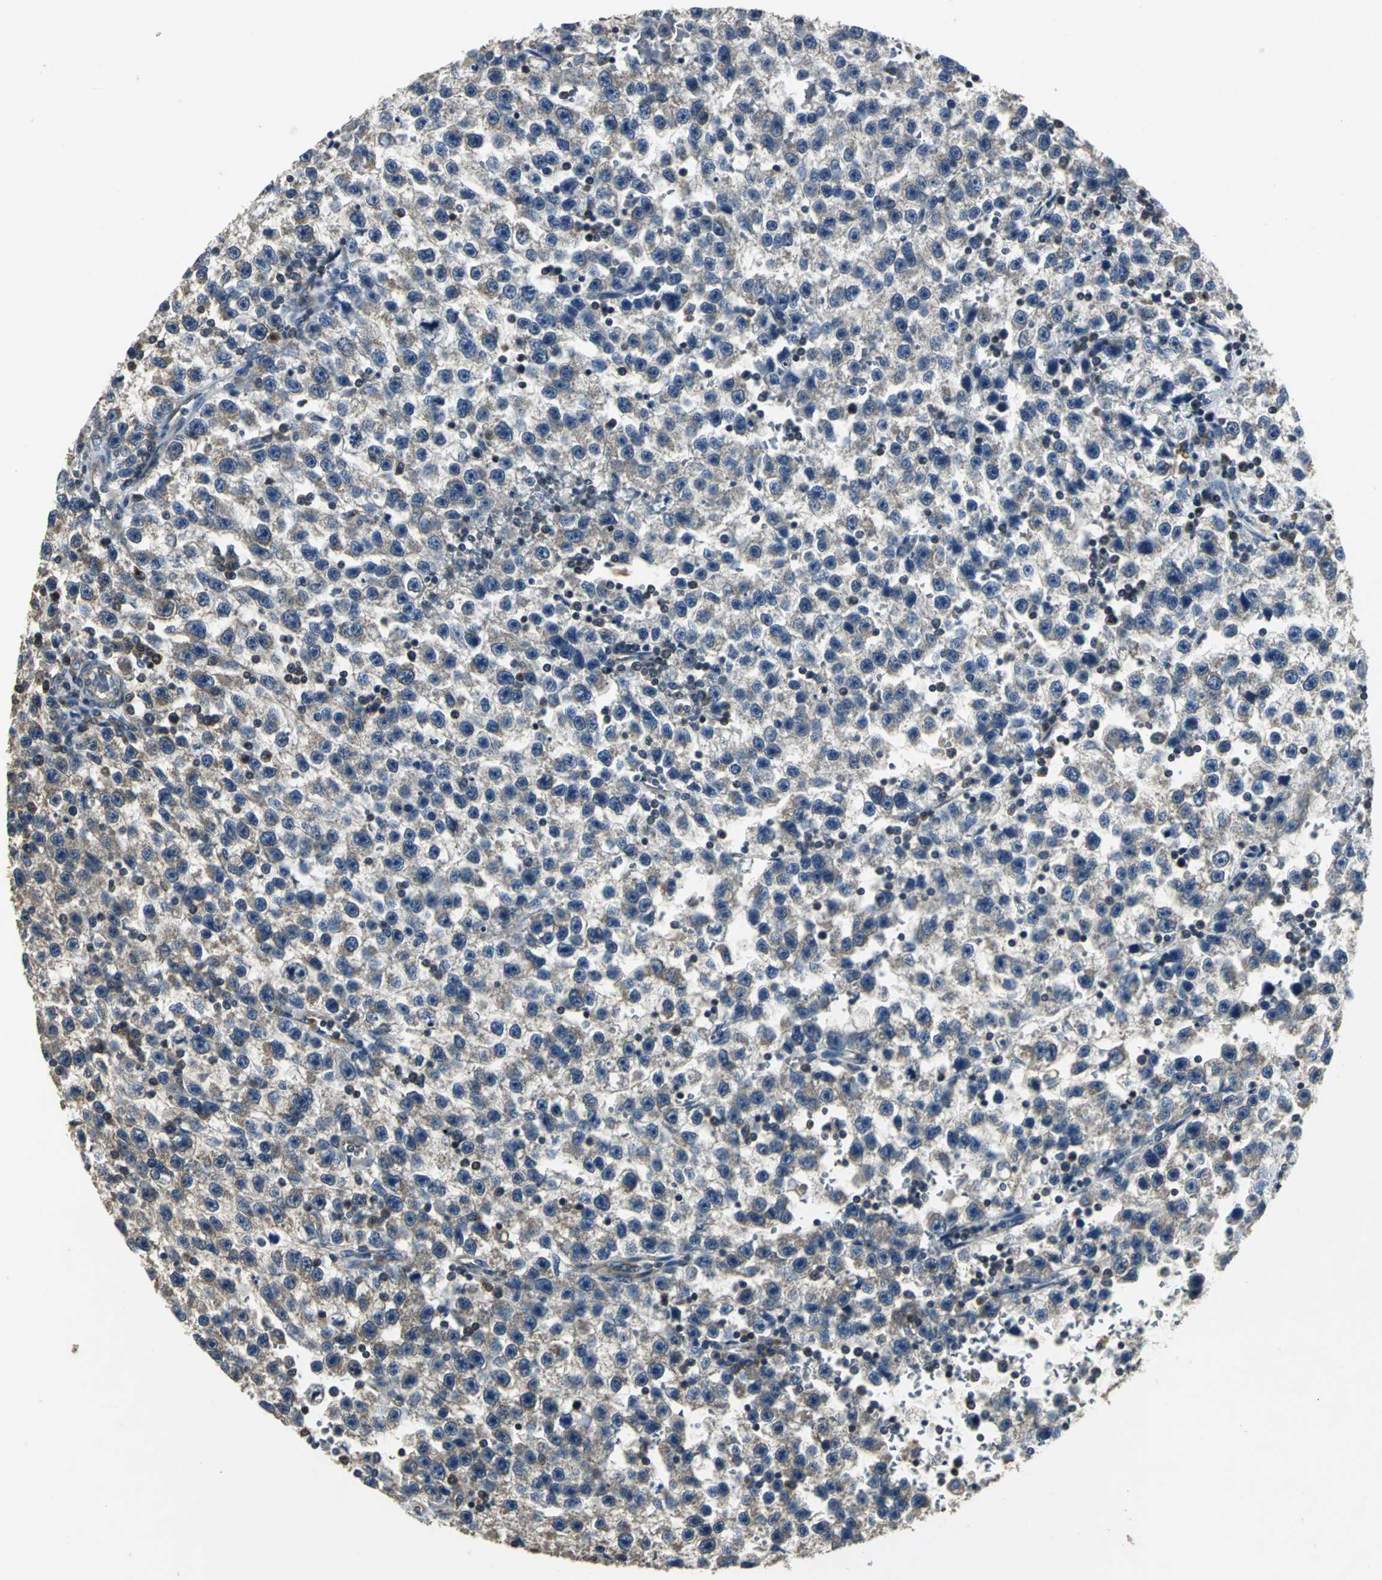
{"staining": {"intensity": "moderate", "quantity": ">75%", "location": "cytoplasmic/membranous"}, "tissue": "testis cancer", "cell_type": "Tumor cells", "image_type": "cancer", "snomed": [{"axis": "morphology", "description": "Seminoma, NOS"}, {"axis": "topography", "description": "Testis"}], "caption": "Immunohistochemical staining of human testis seminoma demonstrates moderate cytoplasmic/membranous protein expression in approximately >75% of tumor cells.", "gene": "IRF3", "patient": {"sex": "male", "age": 33}}